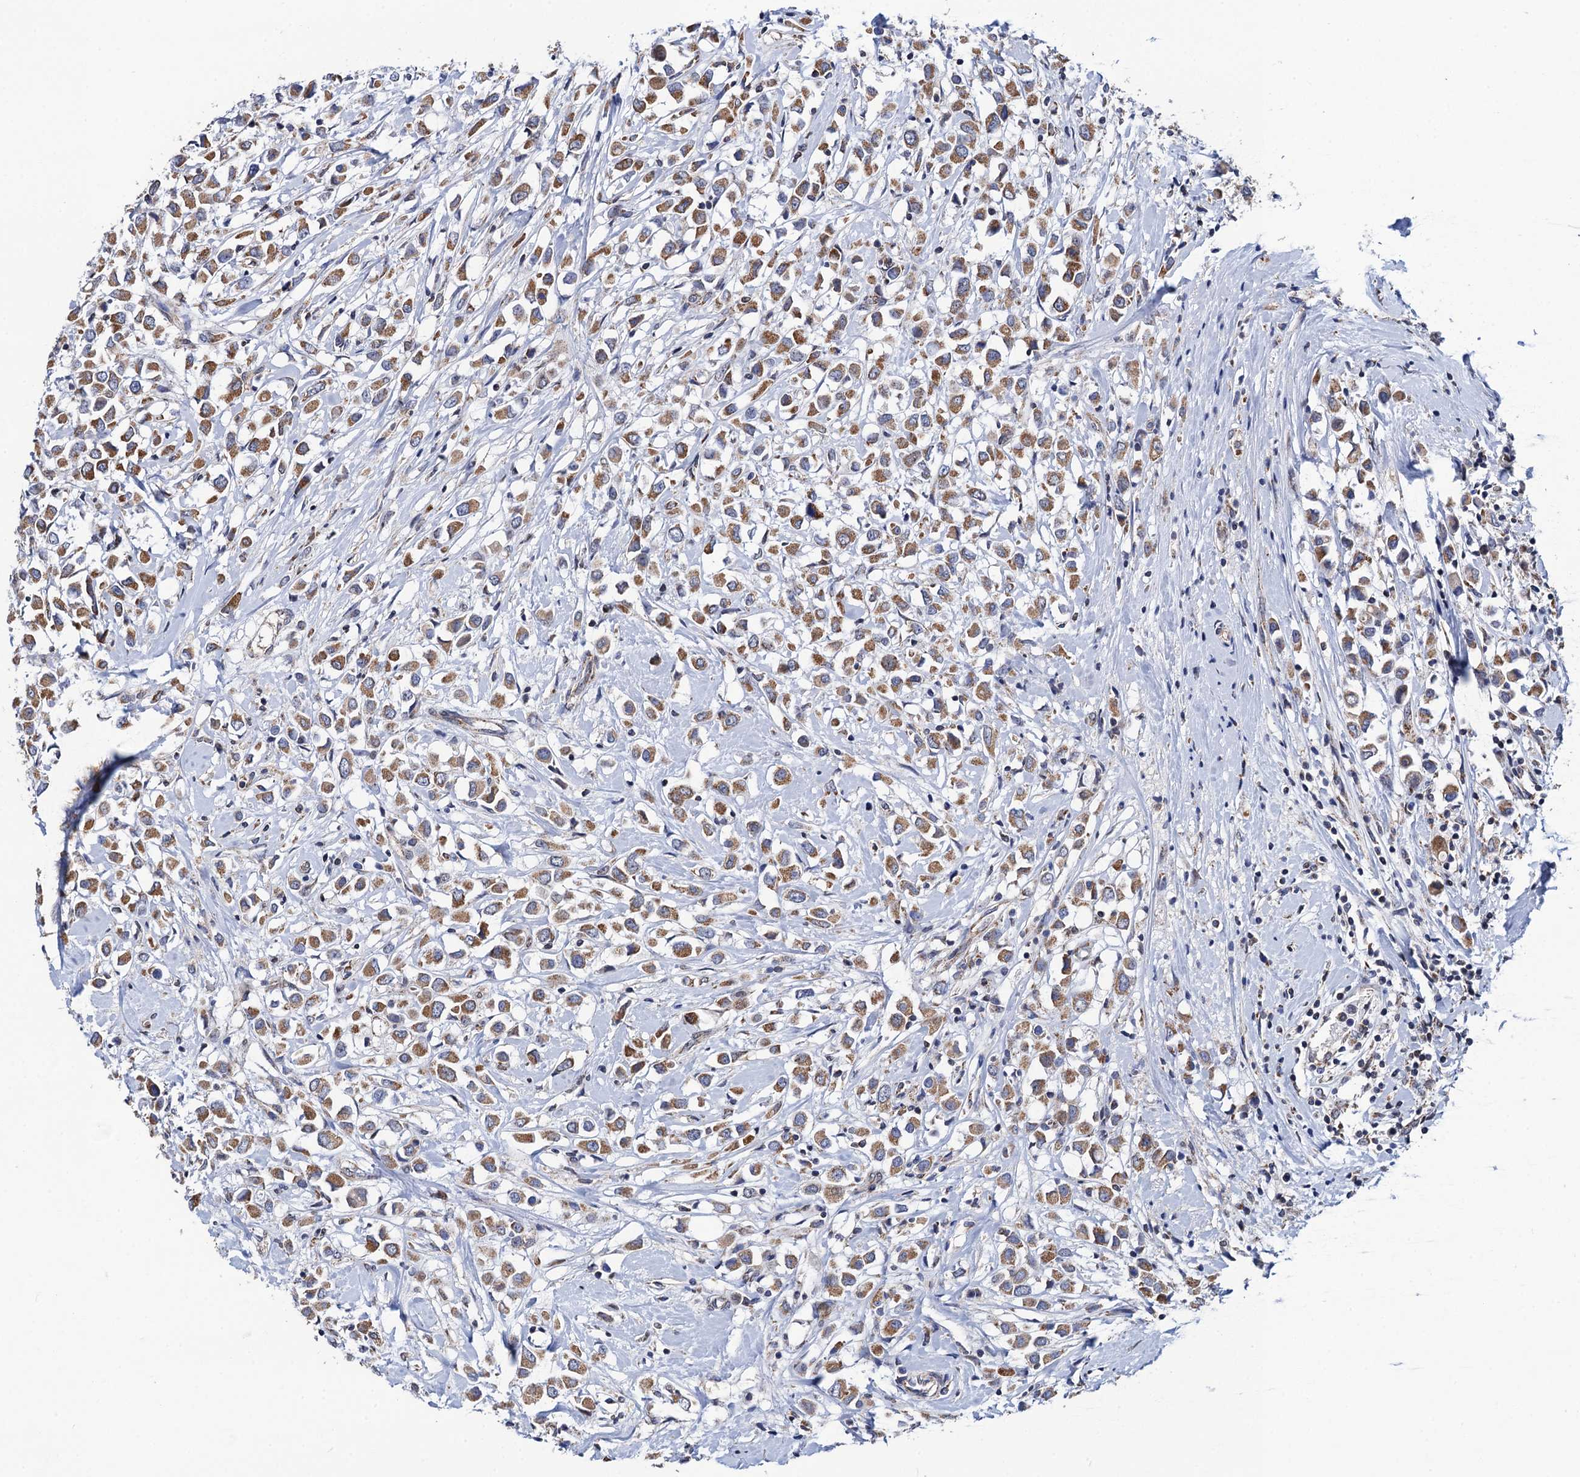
{"staining": {"intensity": "moderate", "quantity": ">75%", "location": "cytoplasmic/membranous"}, "tissue": "breast cancer", "cell_type": "Tumor cells", "image_type": "cancer", "snomed": [{"axis": "morphology", "description": "Duct carcinoma"}, {"axis": "topography", "description": "Breast"}], "caption": "A medium amount of moderate cytoplasmic/membranous expression is appreciated in about >75% of tumor cells in breast cancer (invasive ductal carcinoma) tissue. (brown staining indicates protein expression, while blue staining denotes nuclei).", "gene": "PTCD3", "patient": {"sex": "female", "age": 87}}